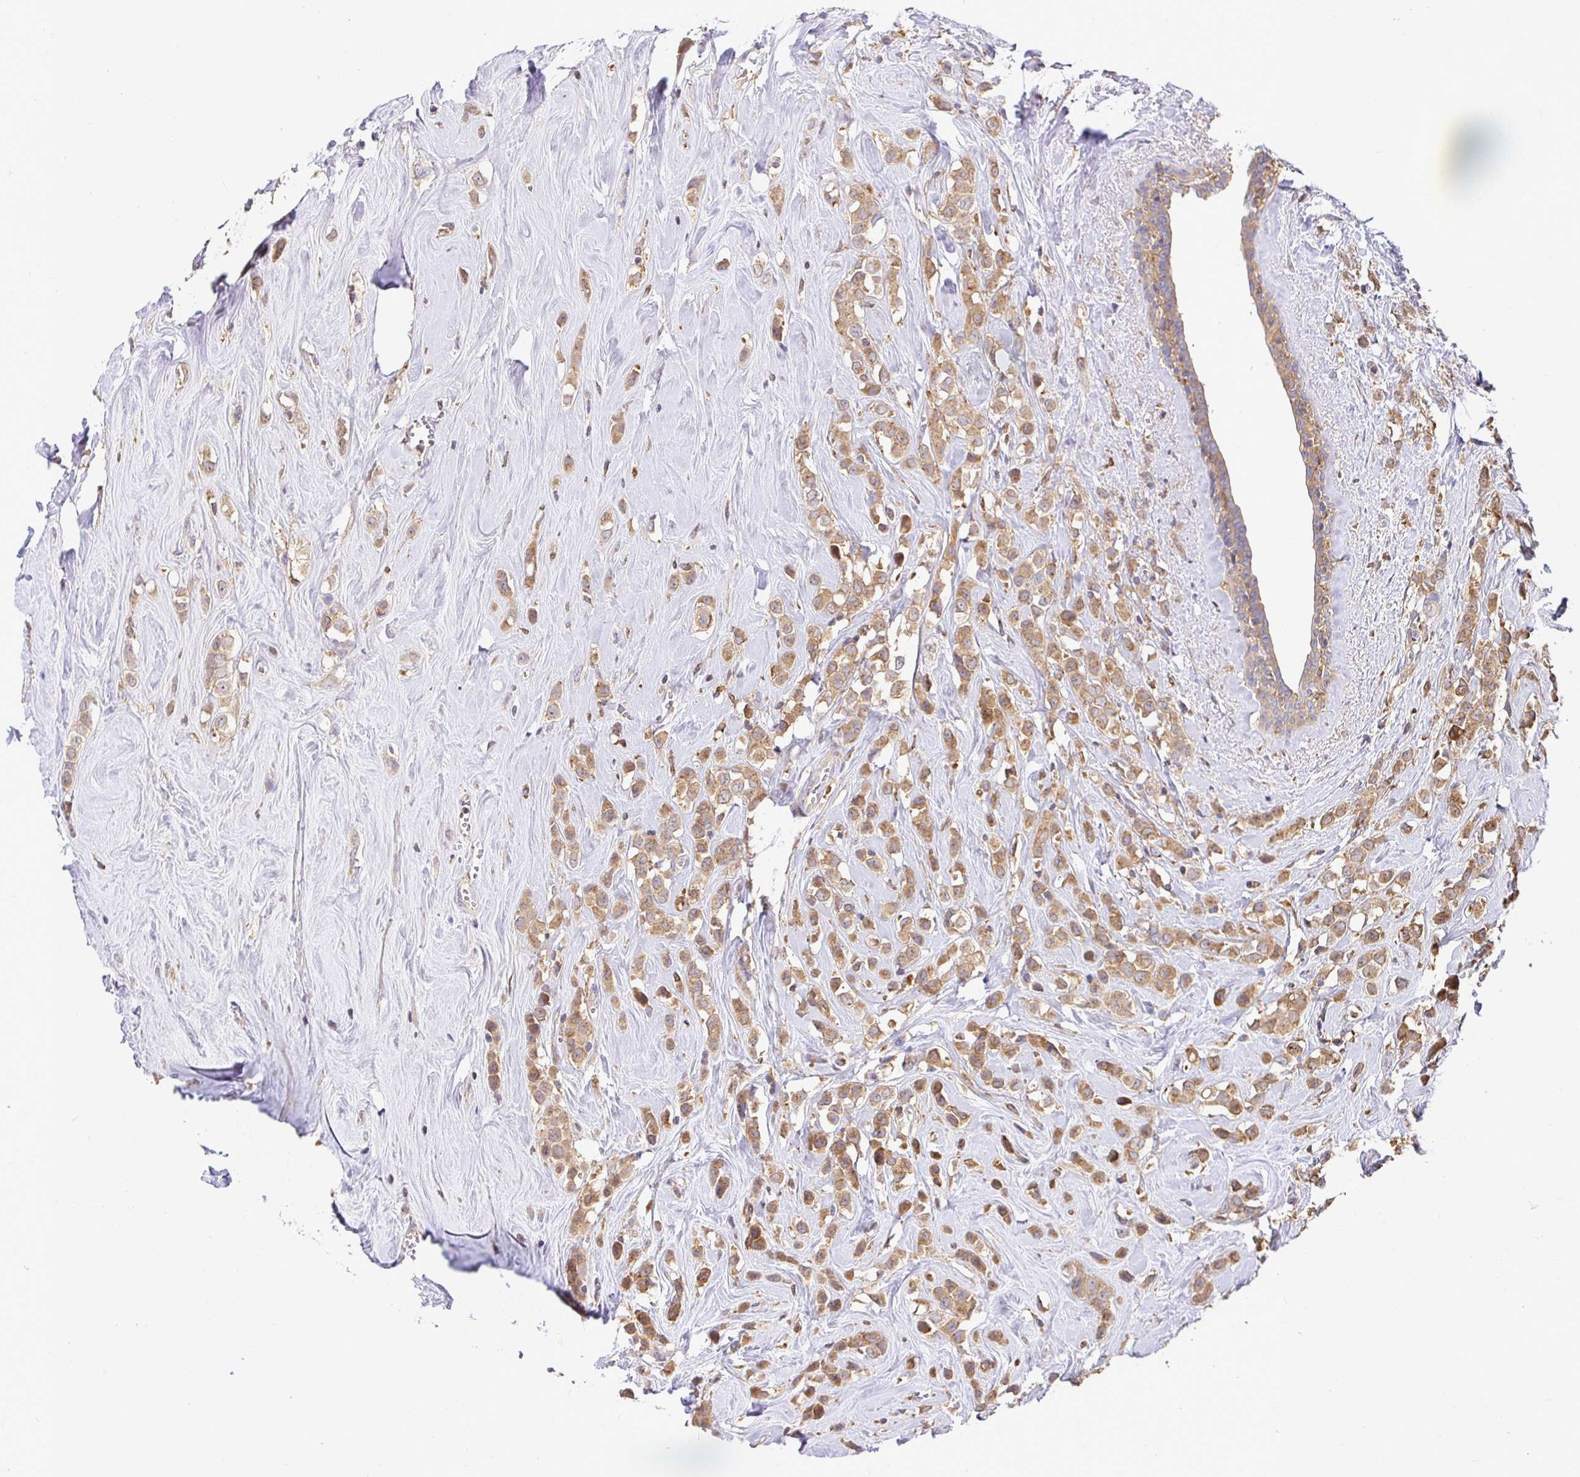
{"staining": {"intensity": "moderate", "quantity": ">75%", "location": "cytoplasmic/membranous"}, "tissue": "breast cancer", "cell_type": "Tumor cells", "image_type": "cancer", "snomed": [{"axis": "morphology", "description": "Duct carcinoma"}, {"axis": "topography", "description": "Breast"}], "caption": "Protein staining demonstrates moderate cytoplasmic/membranous staining in about >75% of tumor cells in breast invasive ductal carcinoma.", "gene": "ATP6V1F", "patient": {"sex": "female", "age": 80}}